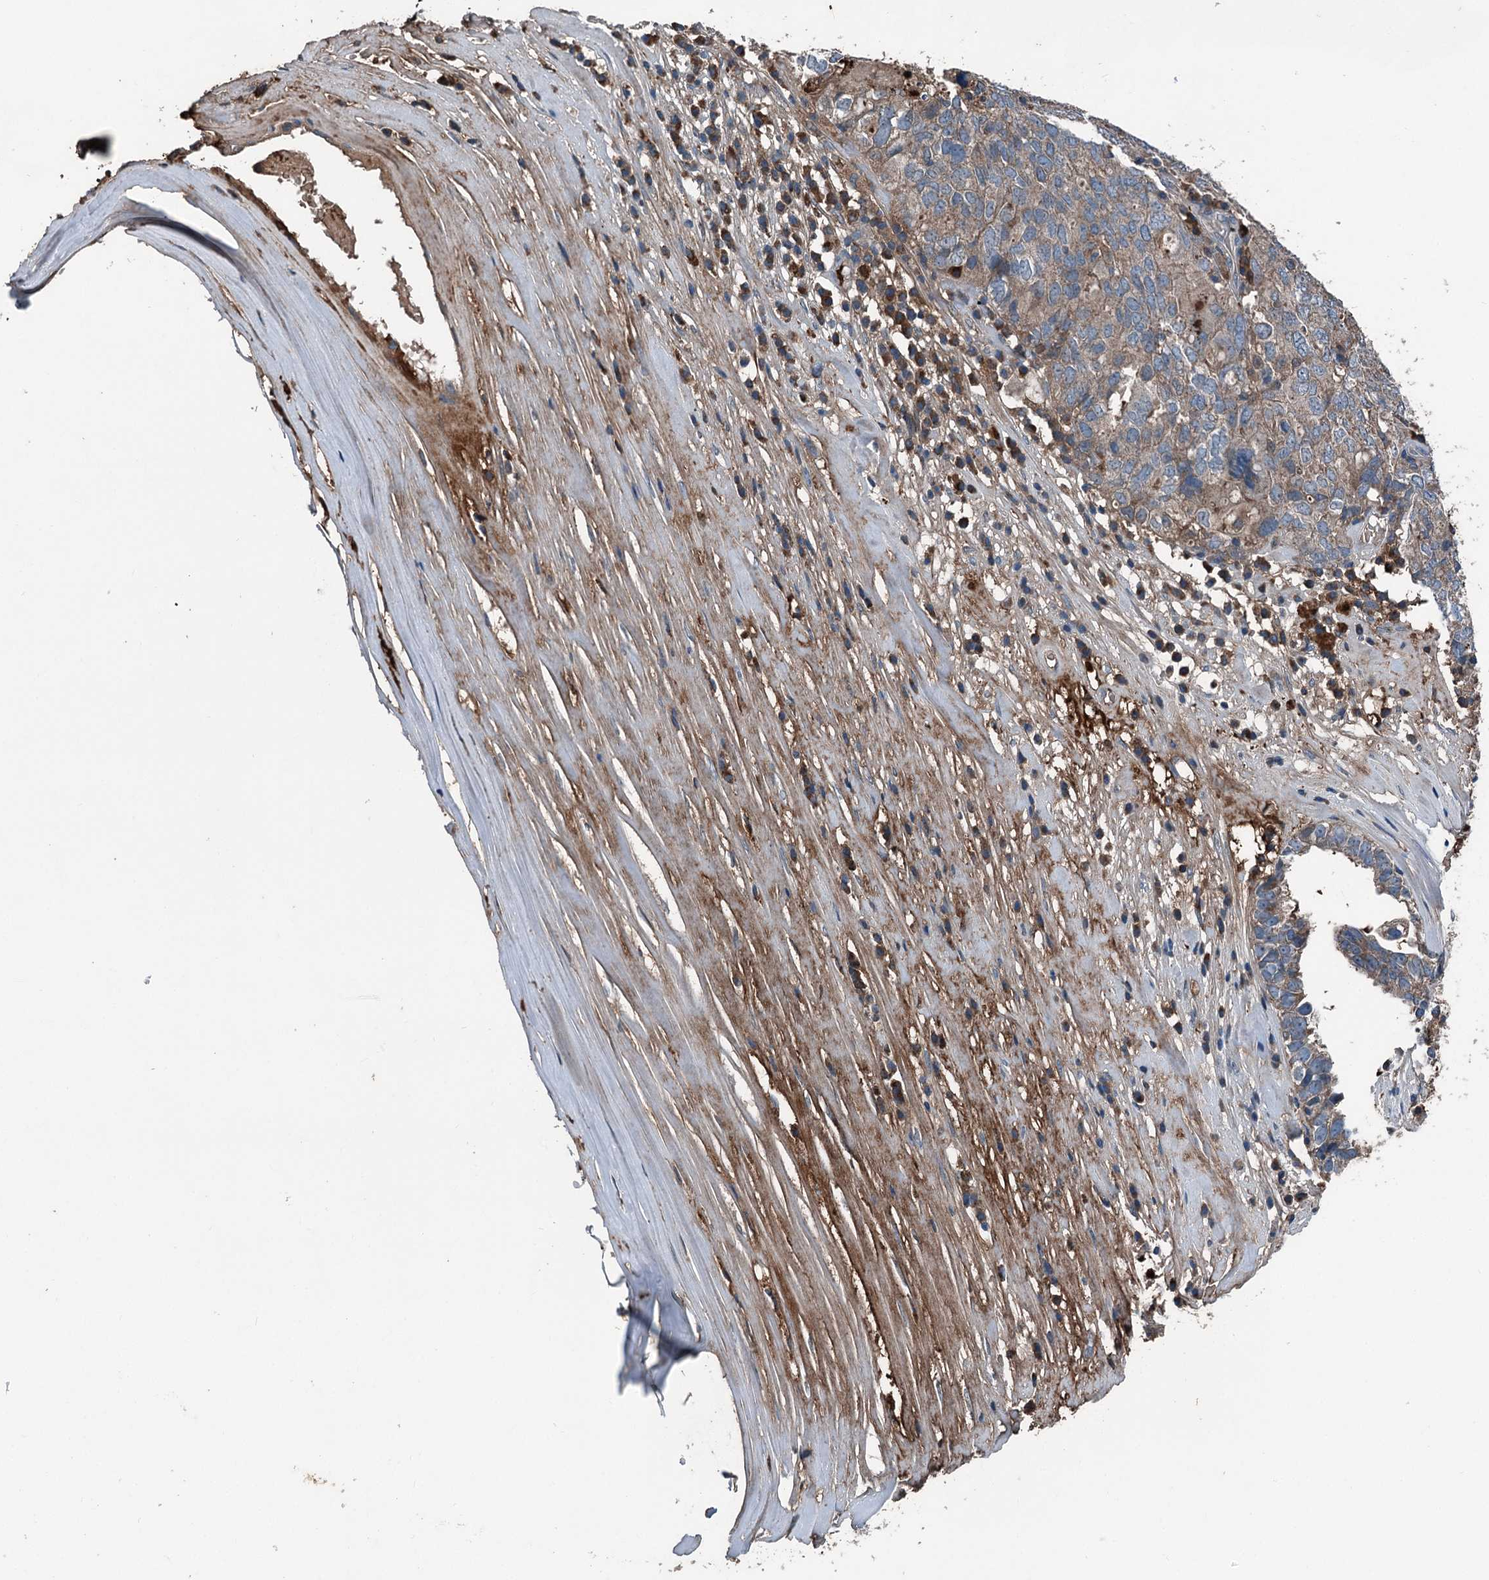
{"staining": {"intensity": "weak", "quantity": "25%-75%", "location": "cytoplasmic/membranous"}, "tissue": "ovarian cancer", "cell_type": "Tumor cells", "image_type": "cancer", "snomed": [{"axis": "morphology", "description": "Carcinoma, endometroid"}, {"axis": "topography", "description": "Ovary"}], "caption": "DAB immunohistochemical staining of endometroid carcinoma (ovarian) demonstrates weak cytoplasmic/membranous protein staining in approximately 25%-75% of tumor cells. (DAB = brown stain, brightfield microscopy at high magnification).", "gene": "PDSS1", "patient": {"sex": "female", "age": 62}}